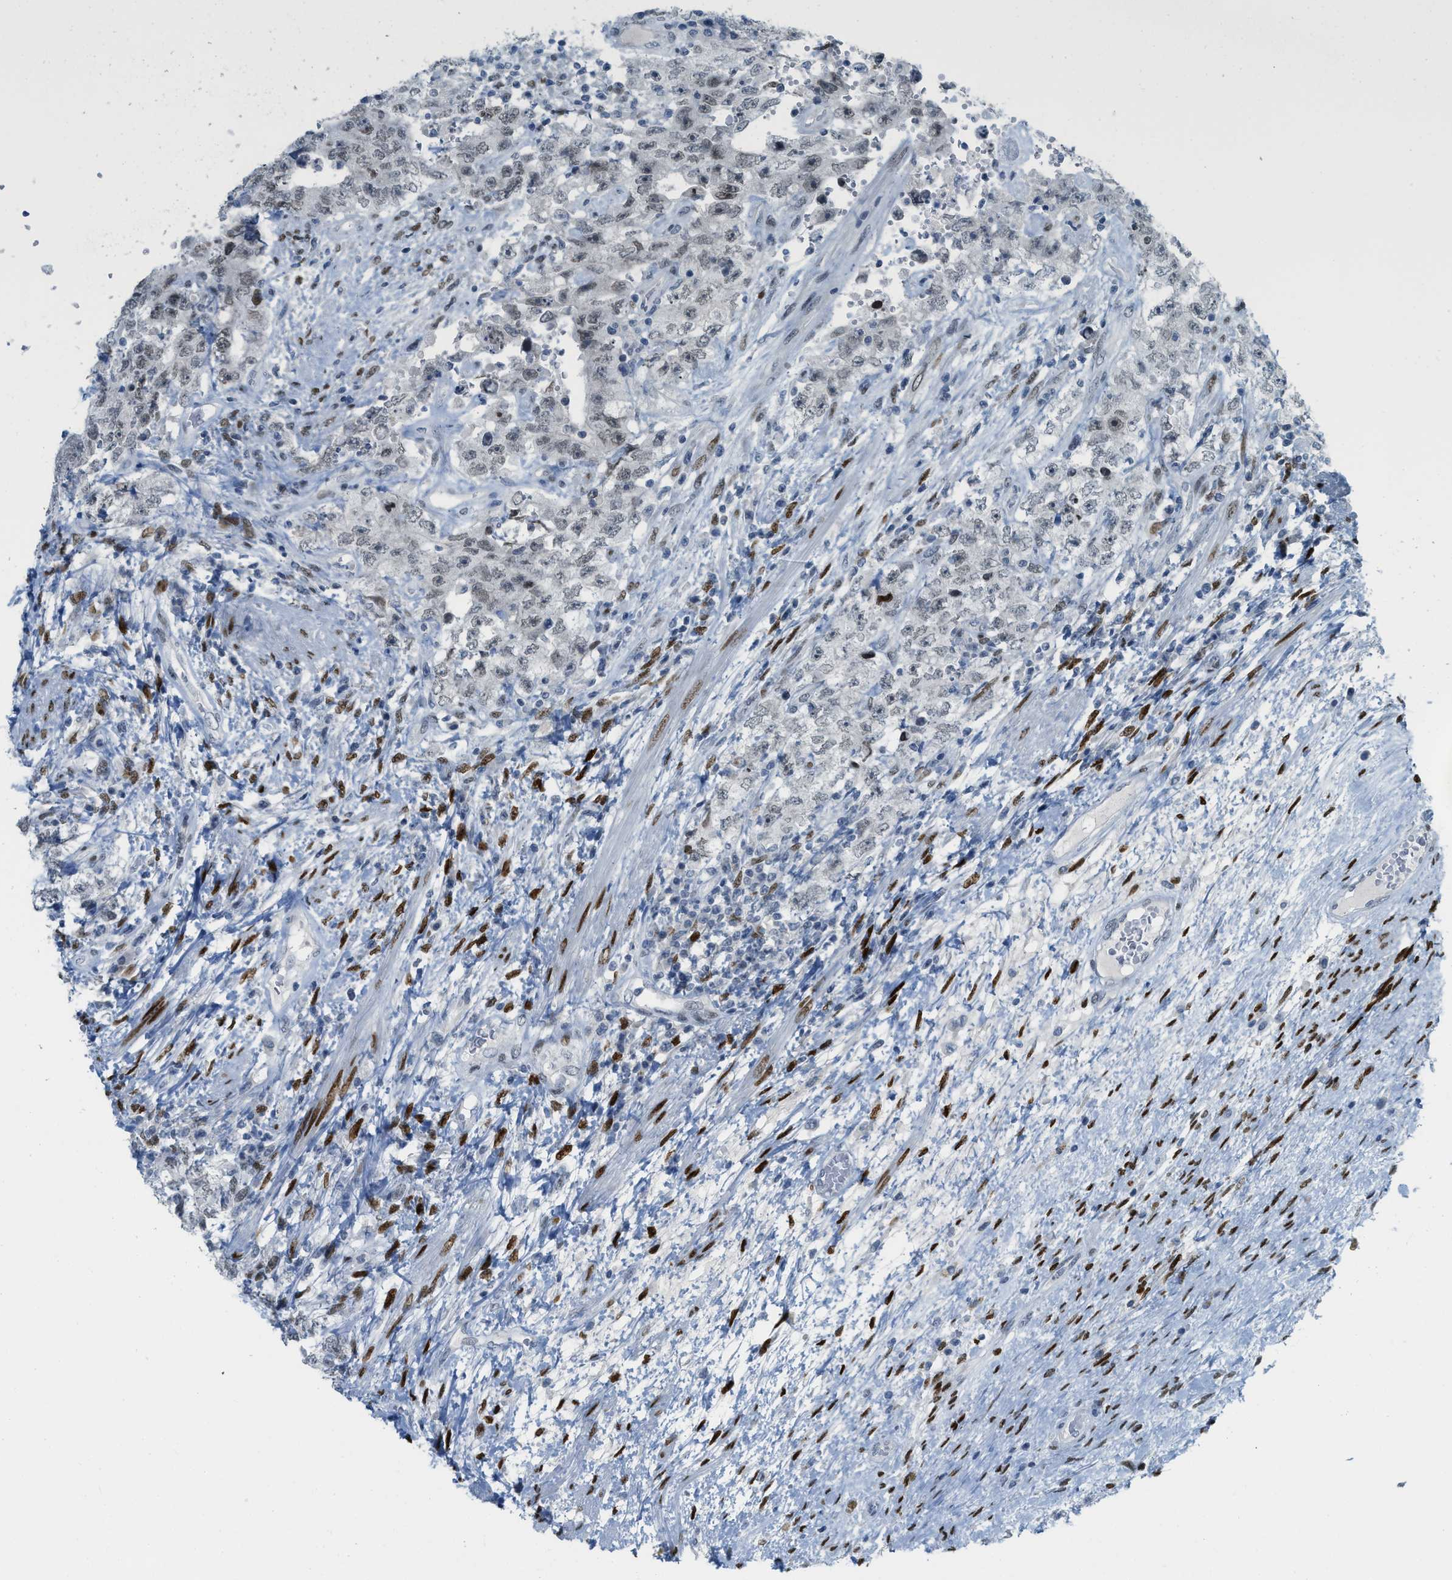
{"staining": {"intensity": "weak", "quantity": "<25%", "location": "nuclear"}, "tissue": "testis cancer", "cell_type": "Tumor cells", "image_type": "cancer", "snomed": [{"axis": "morphology", "description": "Carcinoma, Embryonal, NOS"}, {"axis": "topography", "description": "Testis"}], "caption": "High power microscopy histopathology image of an IHC histopathology image of testis cancer (embryonal carcinoma), revealing no significant staining in tumor cells. (Brightfield microscopy of DAB (3,3'-diaminobenzidine) immunohistochemistry at high magnification).", "gene": "PBX1", "patient": {"sex": "male", "age": 26}}